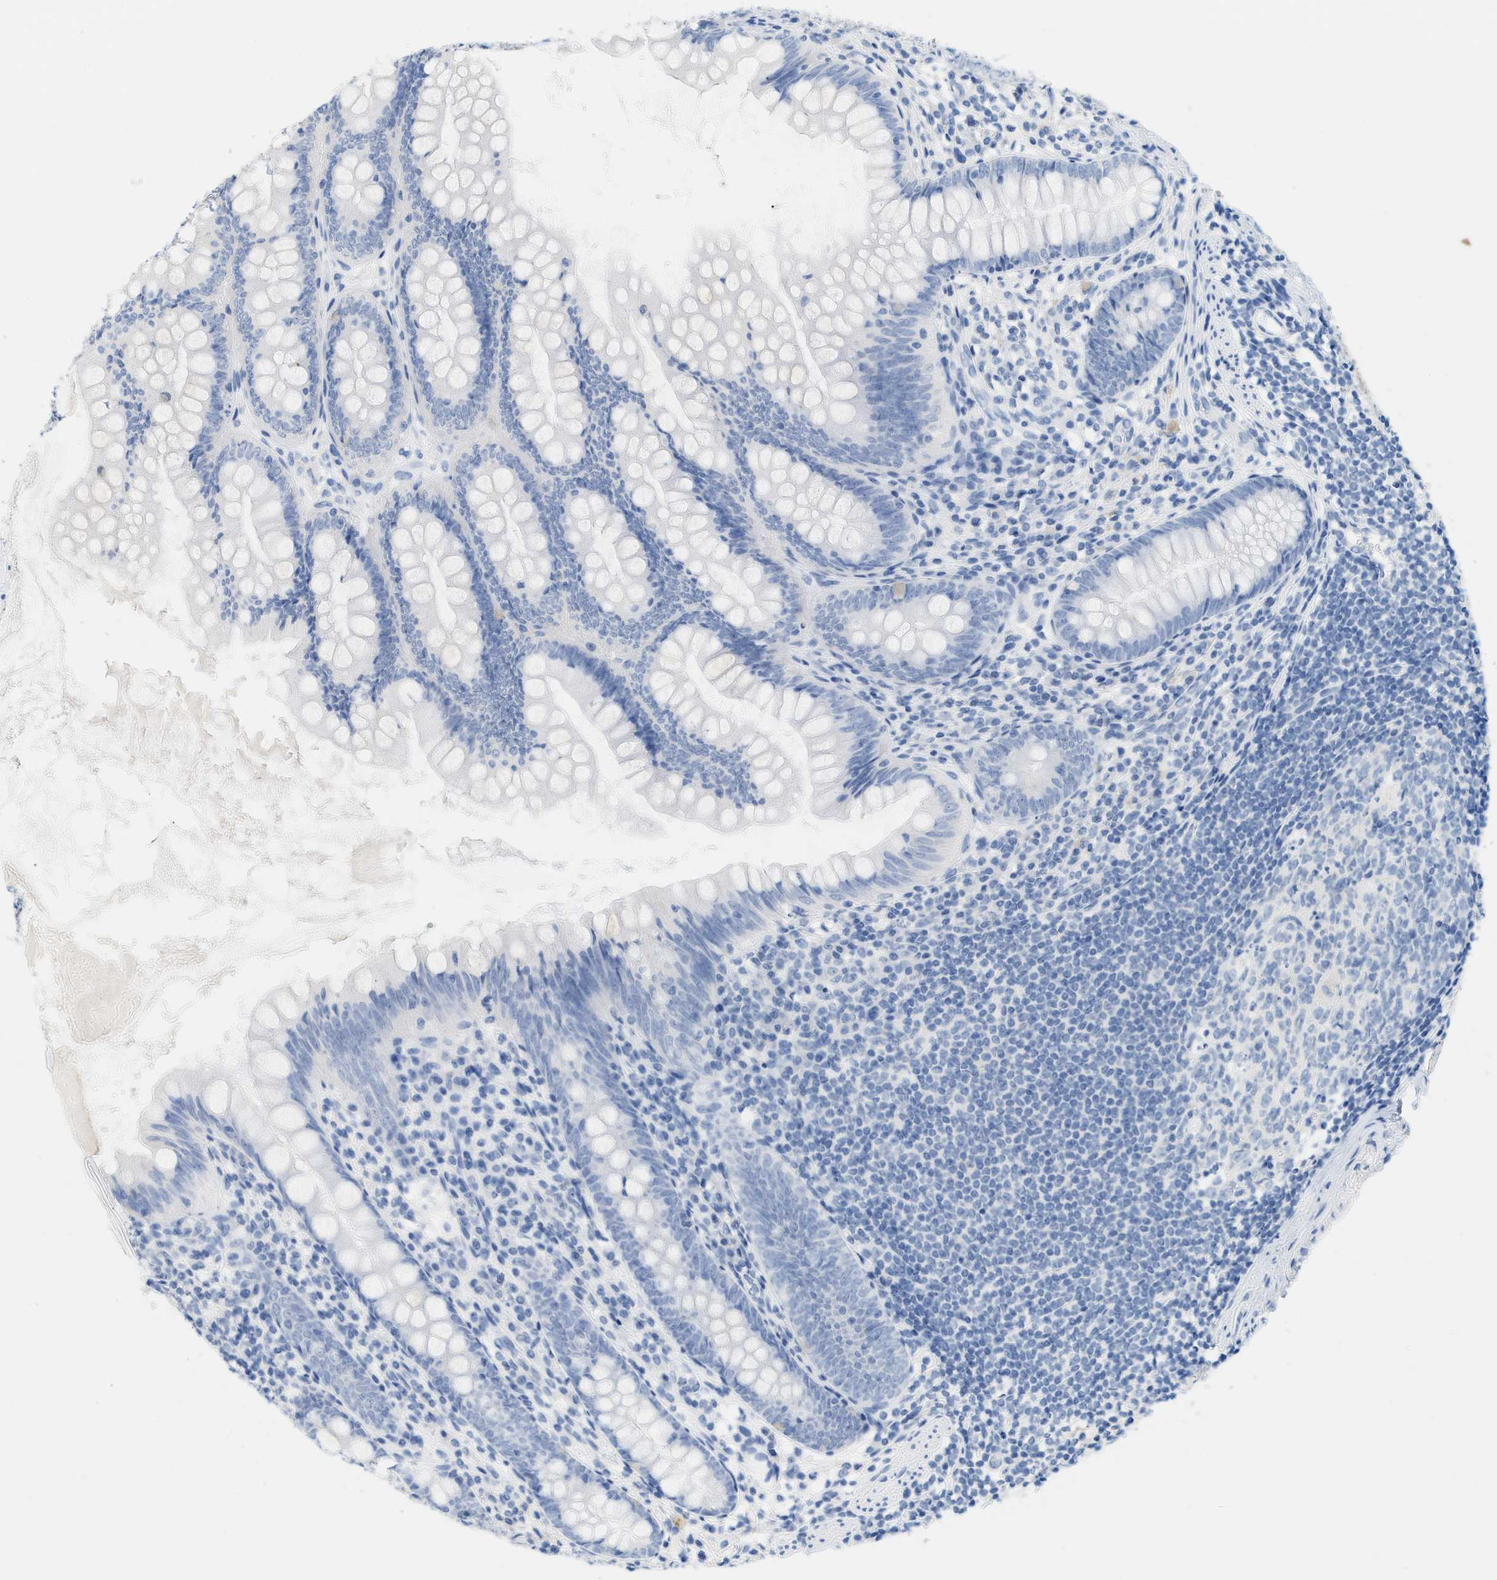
{"staining": {"intensity": "negative", "quantity": "none", "location": "none"}, "tissue": "appendix", "cell_type": "Glandular cells", "image_type": "normal", "snomed": [{"axis": "morphology", "description": "Normal tissue, NOS"}, {"axis": "topography", "description": "Appendix"}], "caption": "Immunohistochemistry (IHC) of benign appendix displays no positivity in glandular cells. (Stains: DAB IHC with hematoxylin counter stain, Microscopy: brightfield microscopy at high magnification).", "gene": "PAPPA", "patient": {"sex": "female", "age": 77}}